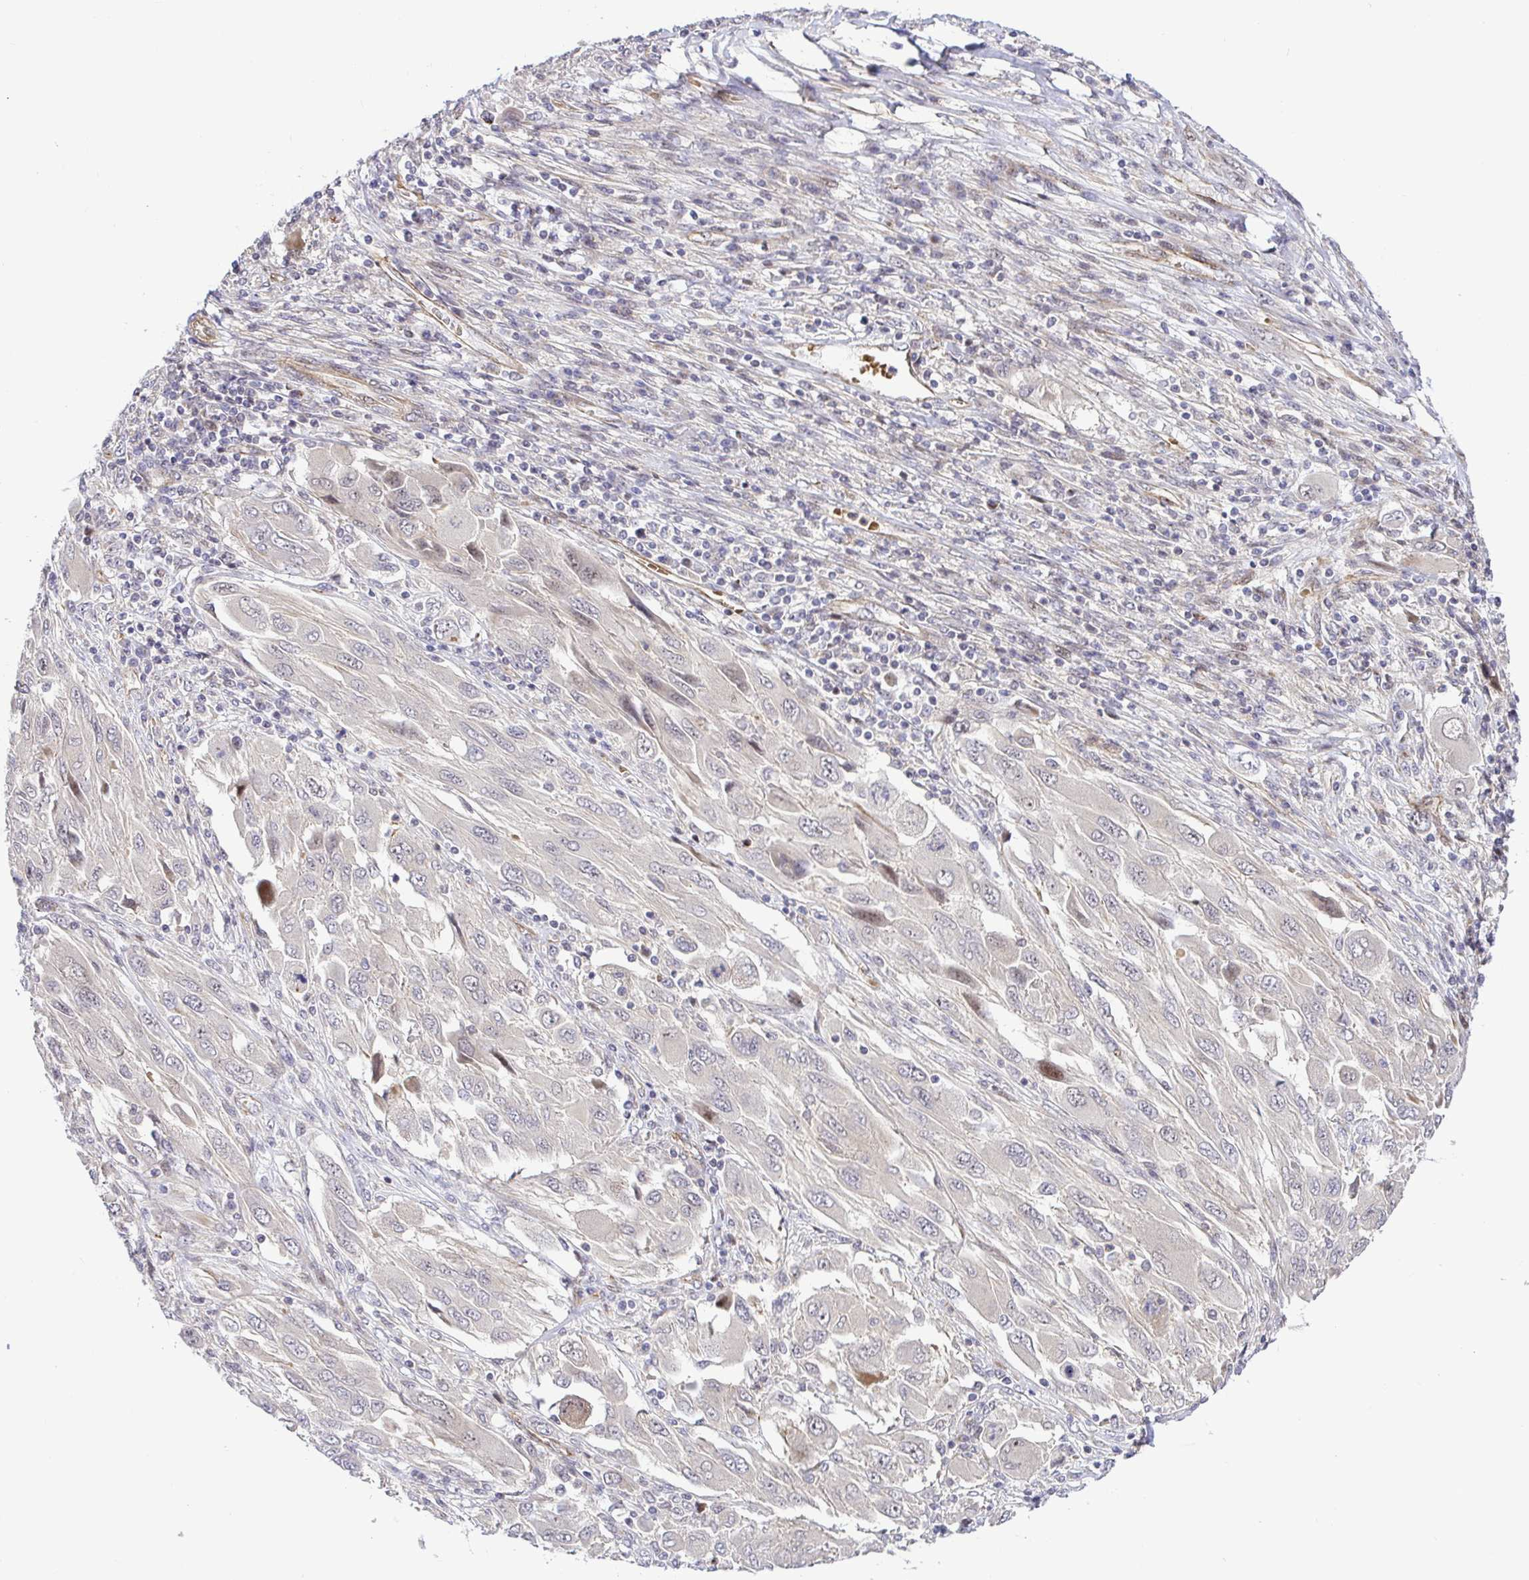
{"staining": {"intensity": "negative", "quantity": "none", "location": "none"}, "tissue": "melanoma", "cell_type": "Tumor cells", "image_type": "cancer", "snomed": [{"axis": "morphology", "description": "Malignant melanoma, NOS"}, {"axis": "topography", "description": "Skin"}], "caption": "Photomicrograph shows no protein positivity in tumor cells of malignant melanoma tissue.", "gene": "TRIM55", "patient": {"sex": "female", "age": 91}}